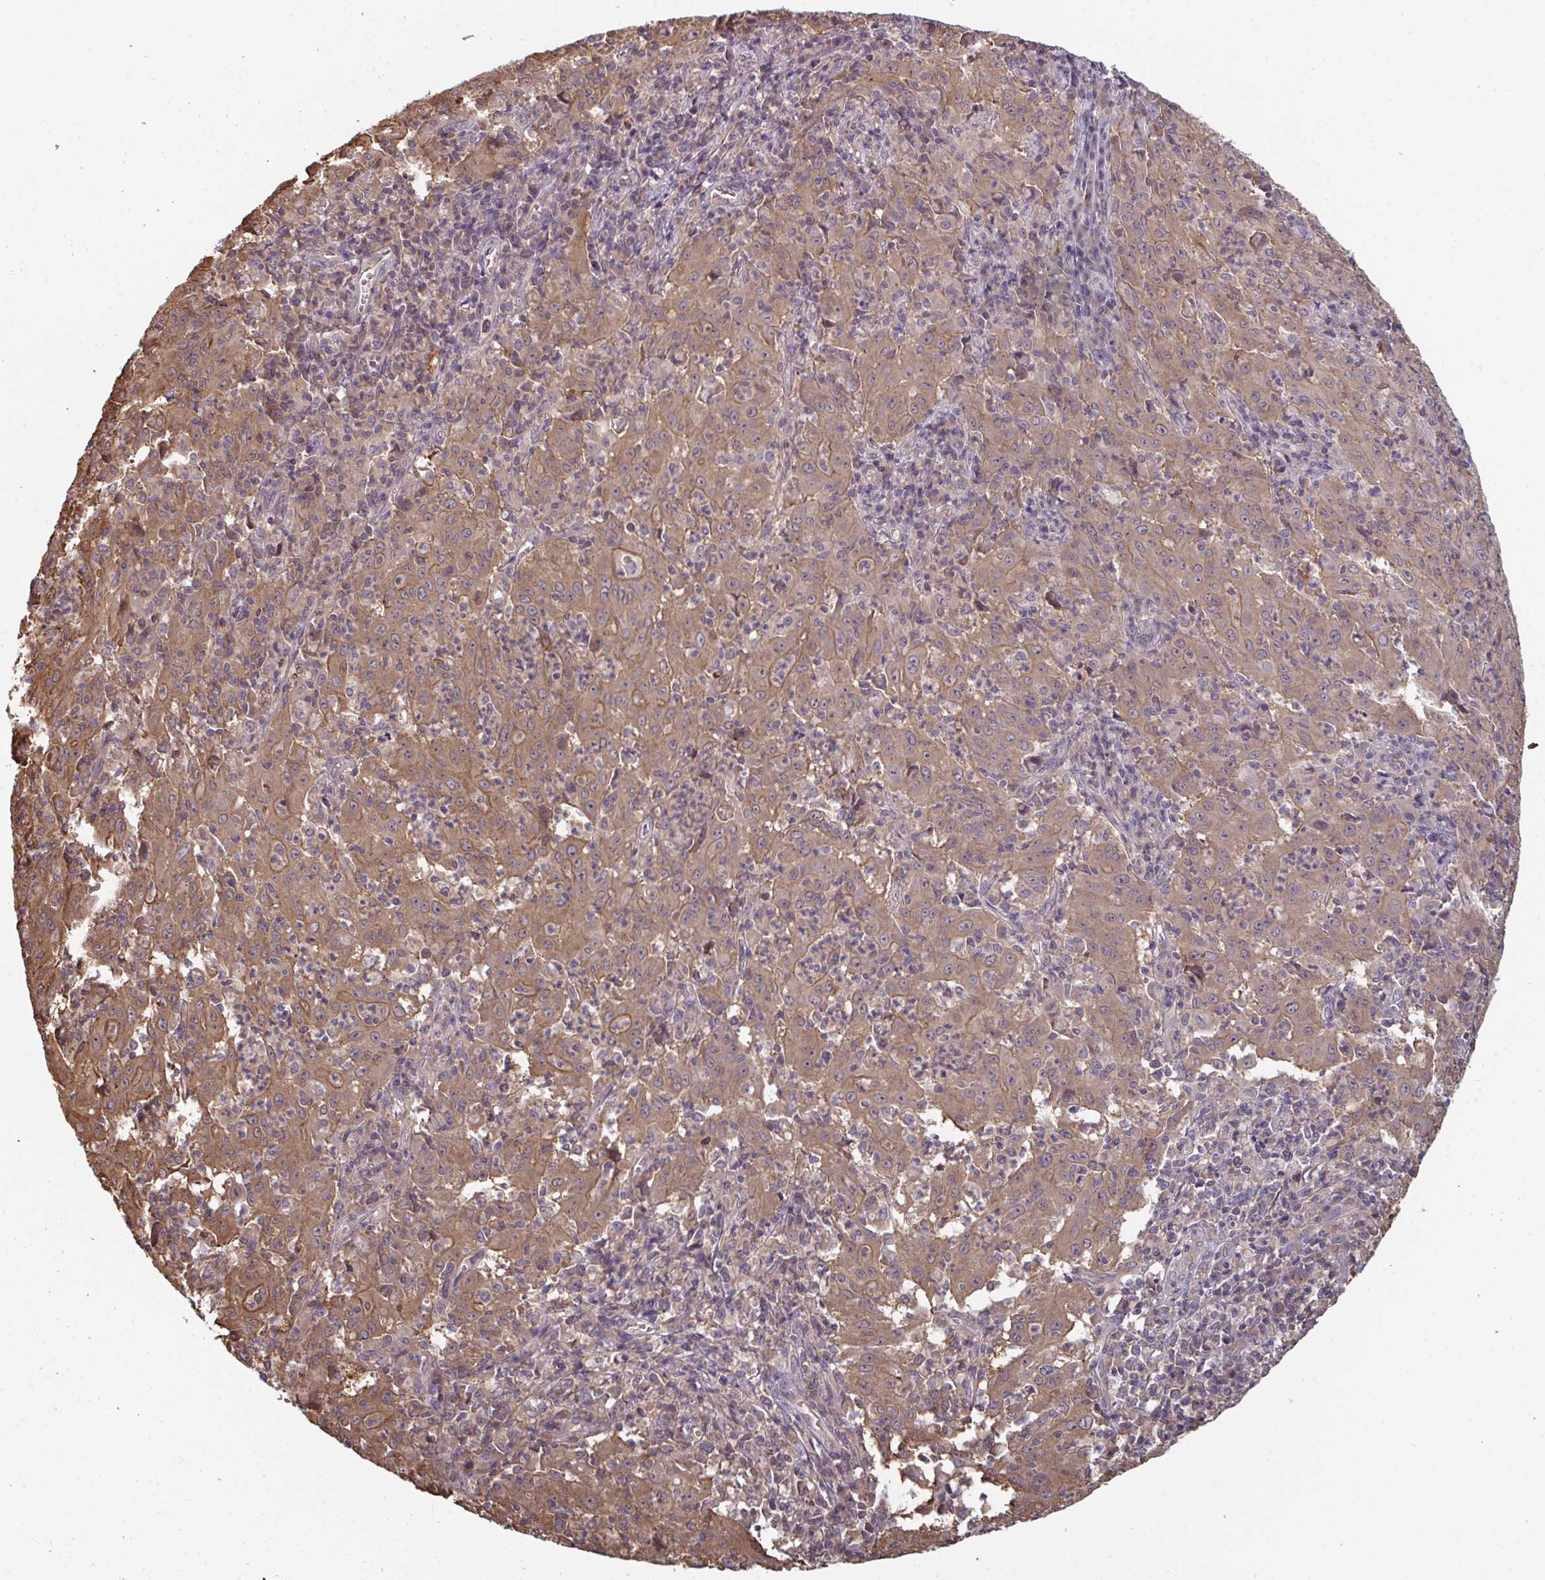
{"staining": {"intensity": "moderate", "quantity": ">75%", "location": "cytoplasmic/membranous"}, "tissue": "pancreatic cancer", "cell_type": "Tumor cells", "image_type": "cancer", "snomed": [{"axis": "morphology", "description": "Adenocarcinoma, NOS"}, {"axis": "topography", "description": "Pancreas"}], "caption": "Pancreatic adenocarcinoma was stained to show a protein in brown. There is medium levels of moderate cytoplasmic/membranous expression in about >75% of tumor cells. (IHC, brightfield microscopy, high magnification).", "gene": "TTC9C", "patient": {"sex": "male", "age": 63}}